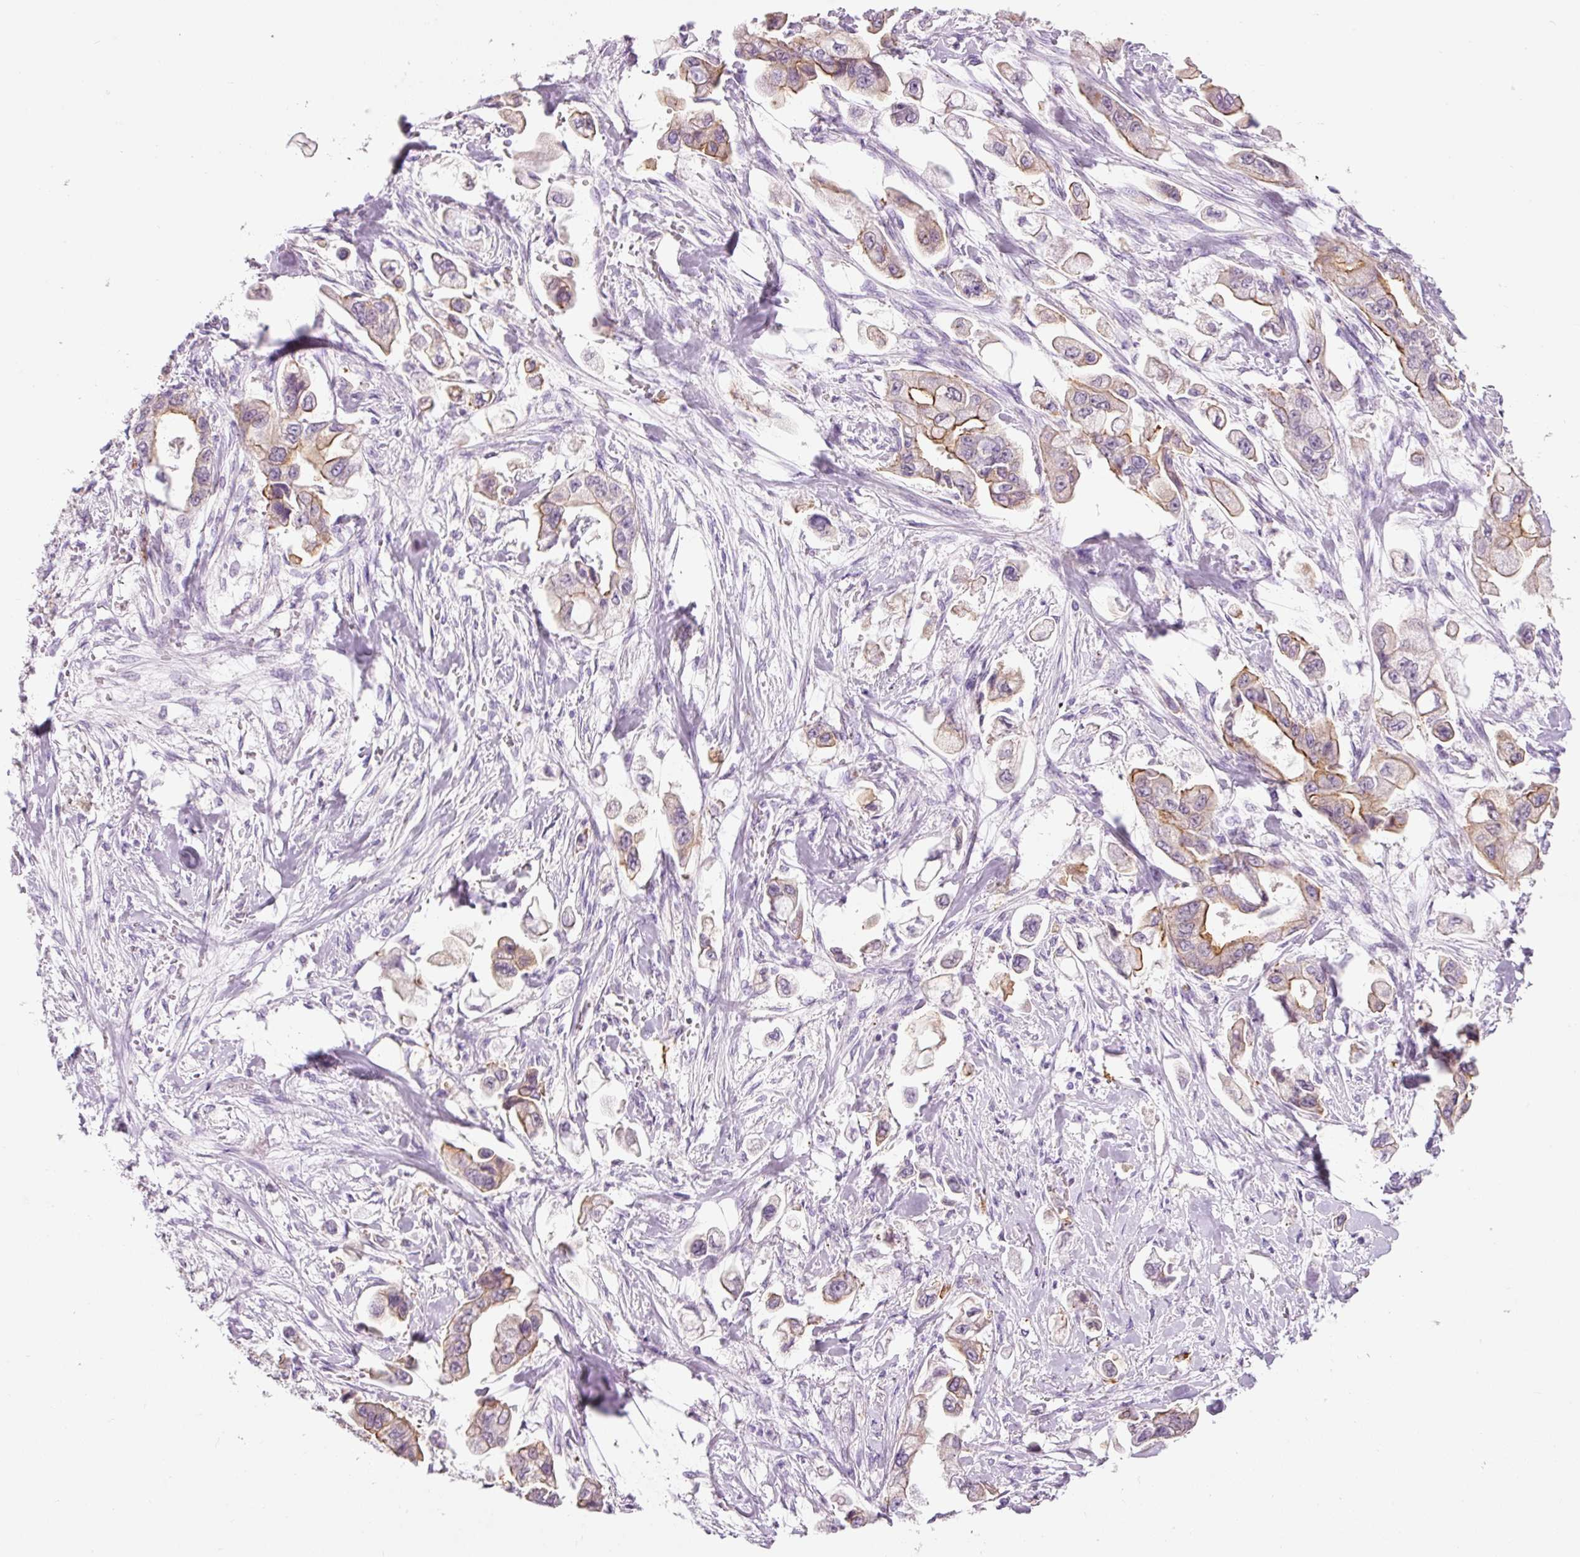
{"staining": {"intensity": "moderate", "quantity": "25%-75%", "location": "cytoplasmic/membranous"}, "tissue": "stomach cancer", "cell_type": "Tumor cells", "image_type": "cancer", "snomed": [{"axis": "morphology", "description": "Adenocarcinoma, NOS"}, {"axis": "topography", "description": "Stomach"}], "caption": "Protein staining of adenocarcinoma (stomach) tissue displays moderate cytoplasmic/membranous expression in approximately 25%-75% of tumor cells. Immunohistochemistry stains the protein of interest in brown and the nuclei are stained blue.", "gene": "HSPA4L", "patient": {"sex": "male", "age": 62}}